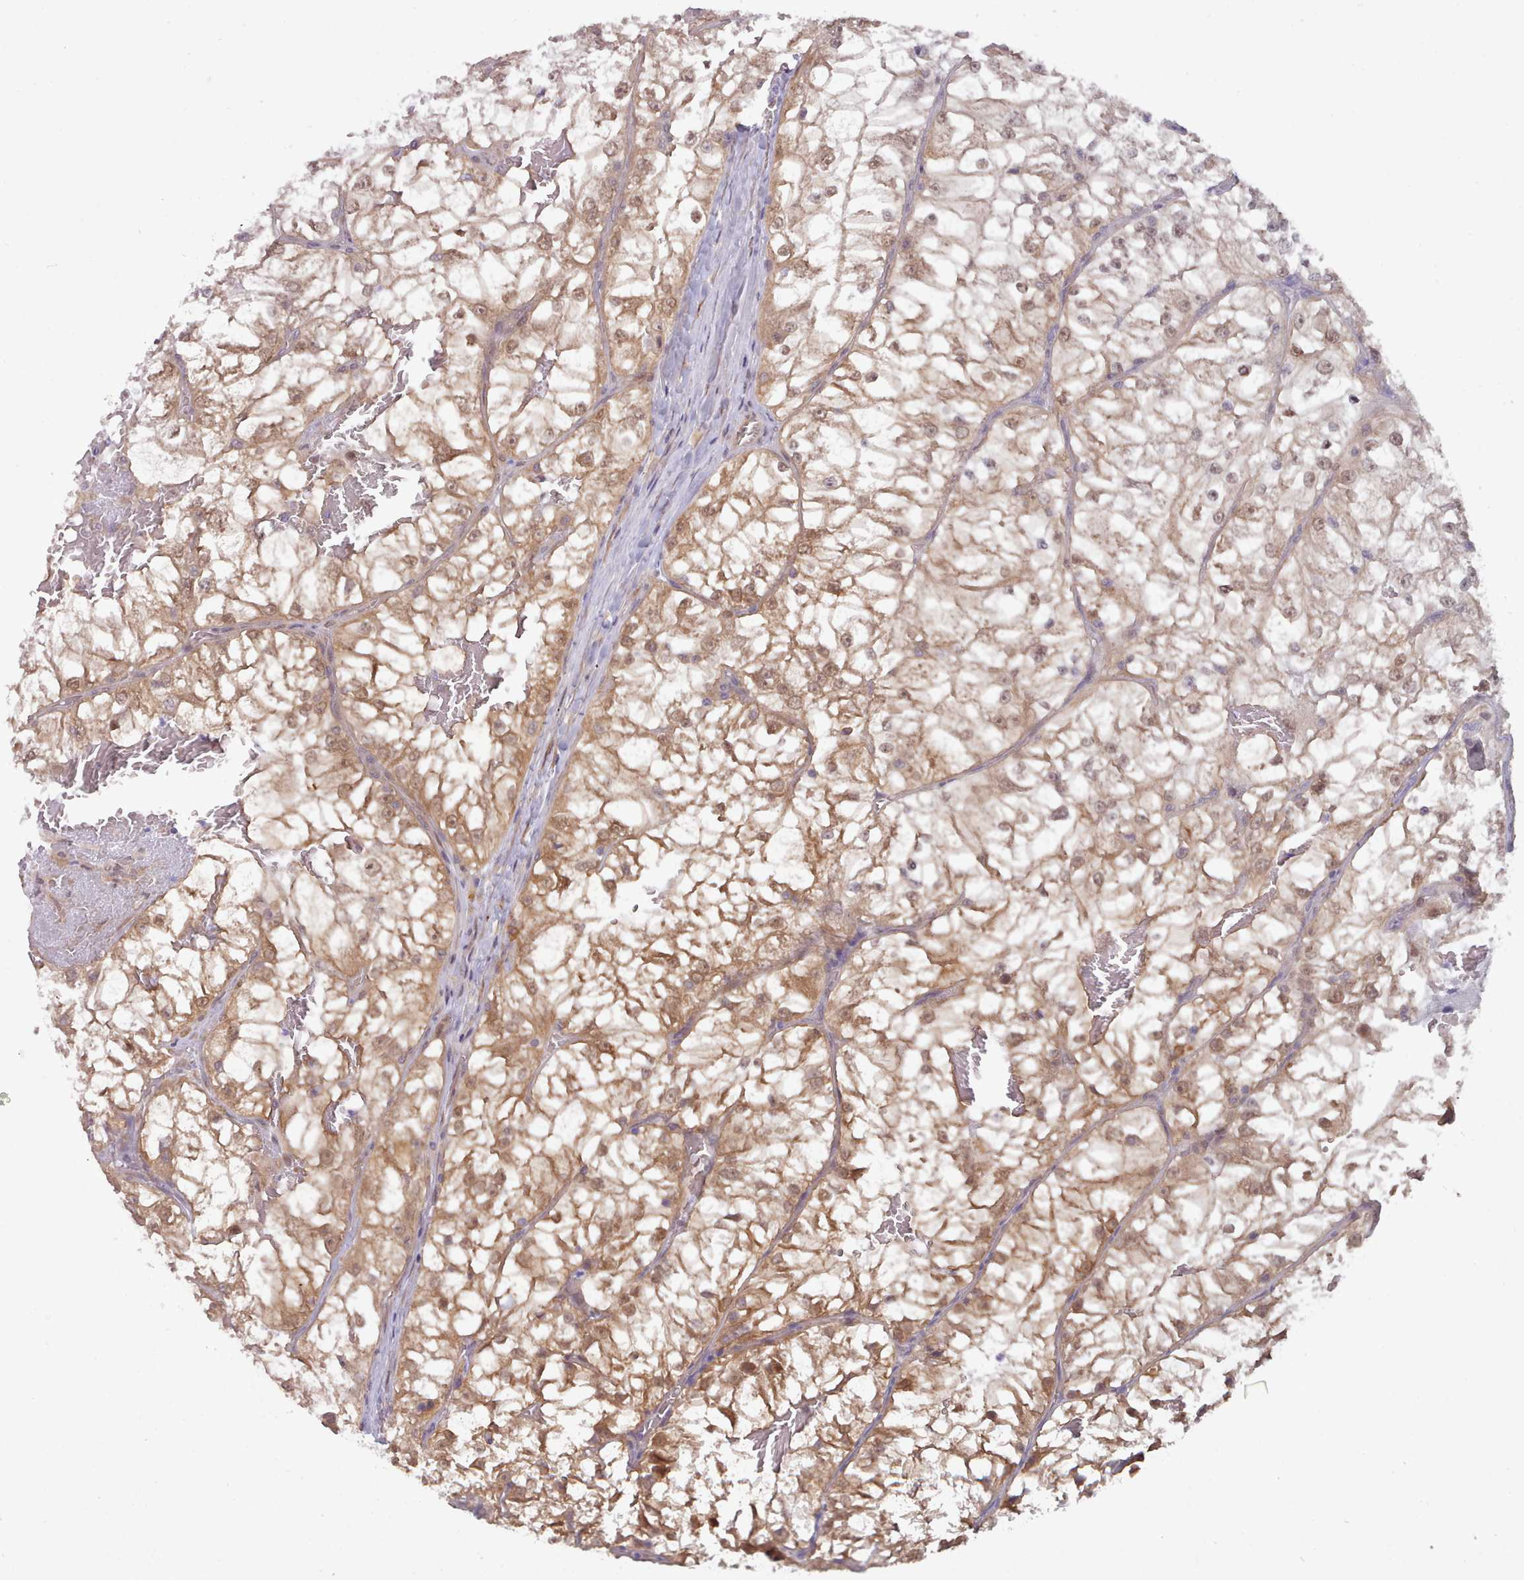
{"staining": {"intensity": "moderate", "quantity": "25%-75%", "location": "cytoplasmic/membranous,nuclear"}, "tissue": "renal cancer", "cell_type": "Tumor cells", "image_type": "cancer", "snomed": [{"axis": "morphology", "description": "Adenocarcinoma, NOS"}, {"axis": "topography", "description": "Kidney"}], "caption": "A micrograph of human adenocarcinoma (renal) stained for a protein exhibits moderate cytoplasmic/membranous and nuclear brown staining in tumor cells. (DAB (3,3'-diaminobenzidine) IHC with brightfield microscopy, high magnification).", "gene": "CES3", "patient": {"sex": "female", "age": 72}}